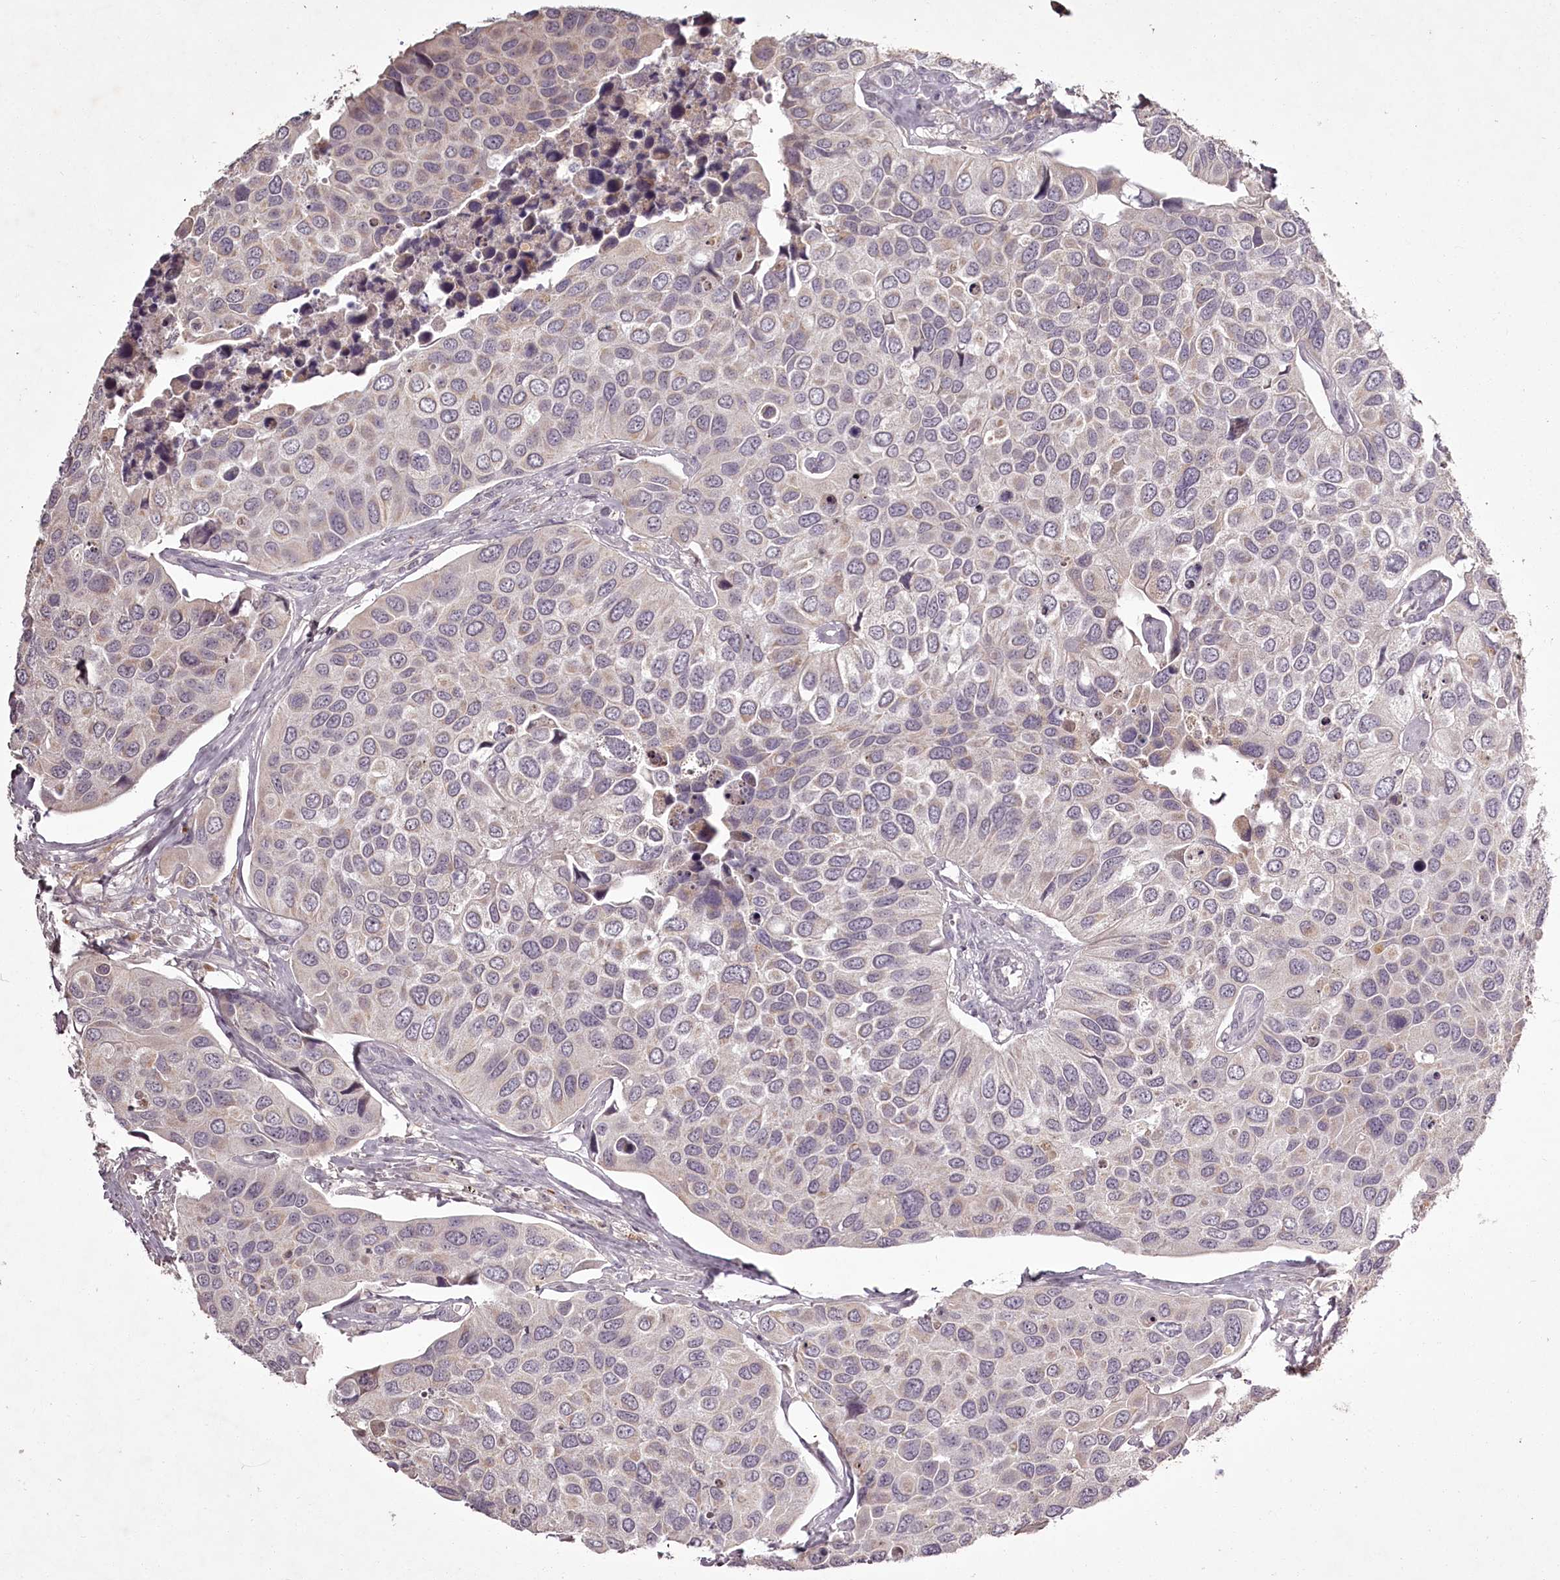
{"staining": {"intensity": "negative", "quantity": "none", "location": "none"}, "tissue": "urothelial cancer", "cell_type": "Tumor cells", "image_type": "cancer", "snomed": [{"axis": "morphology", "description": "Urothelial carcinoma, High grade"}, {"axis": "topography", "description": "Urinary bladder"}], "caption": "IHC photomicrograph of high-grade urothelial carcinoma stained for a protein (brown), which reveals no staining in tumor cells.", "gene": "RBMXL2", "patient": {"sex": "male", "age": 74}}